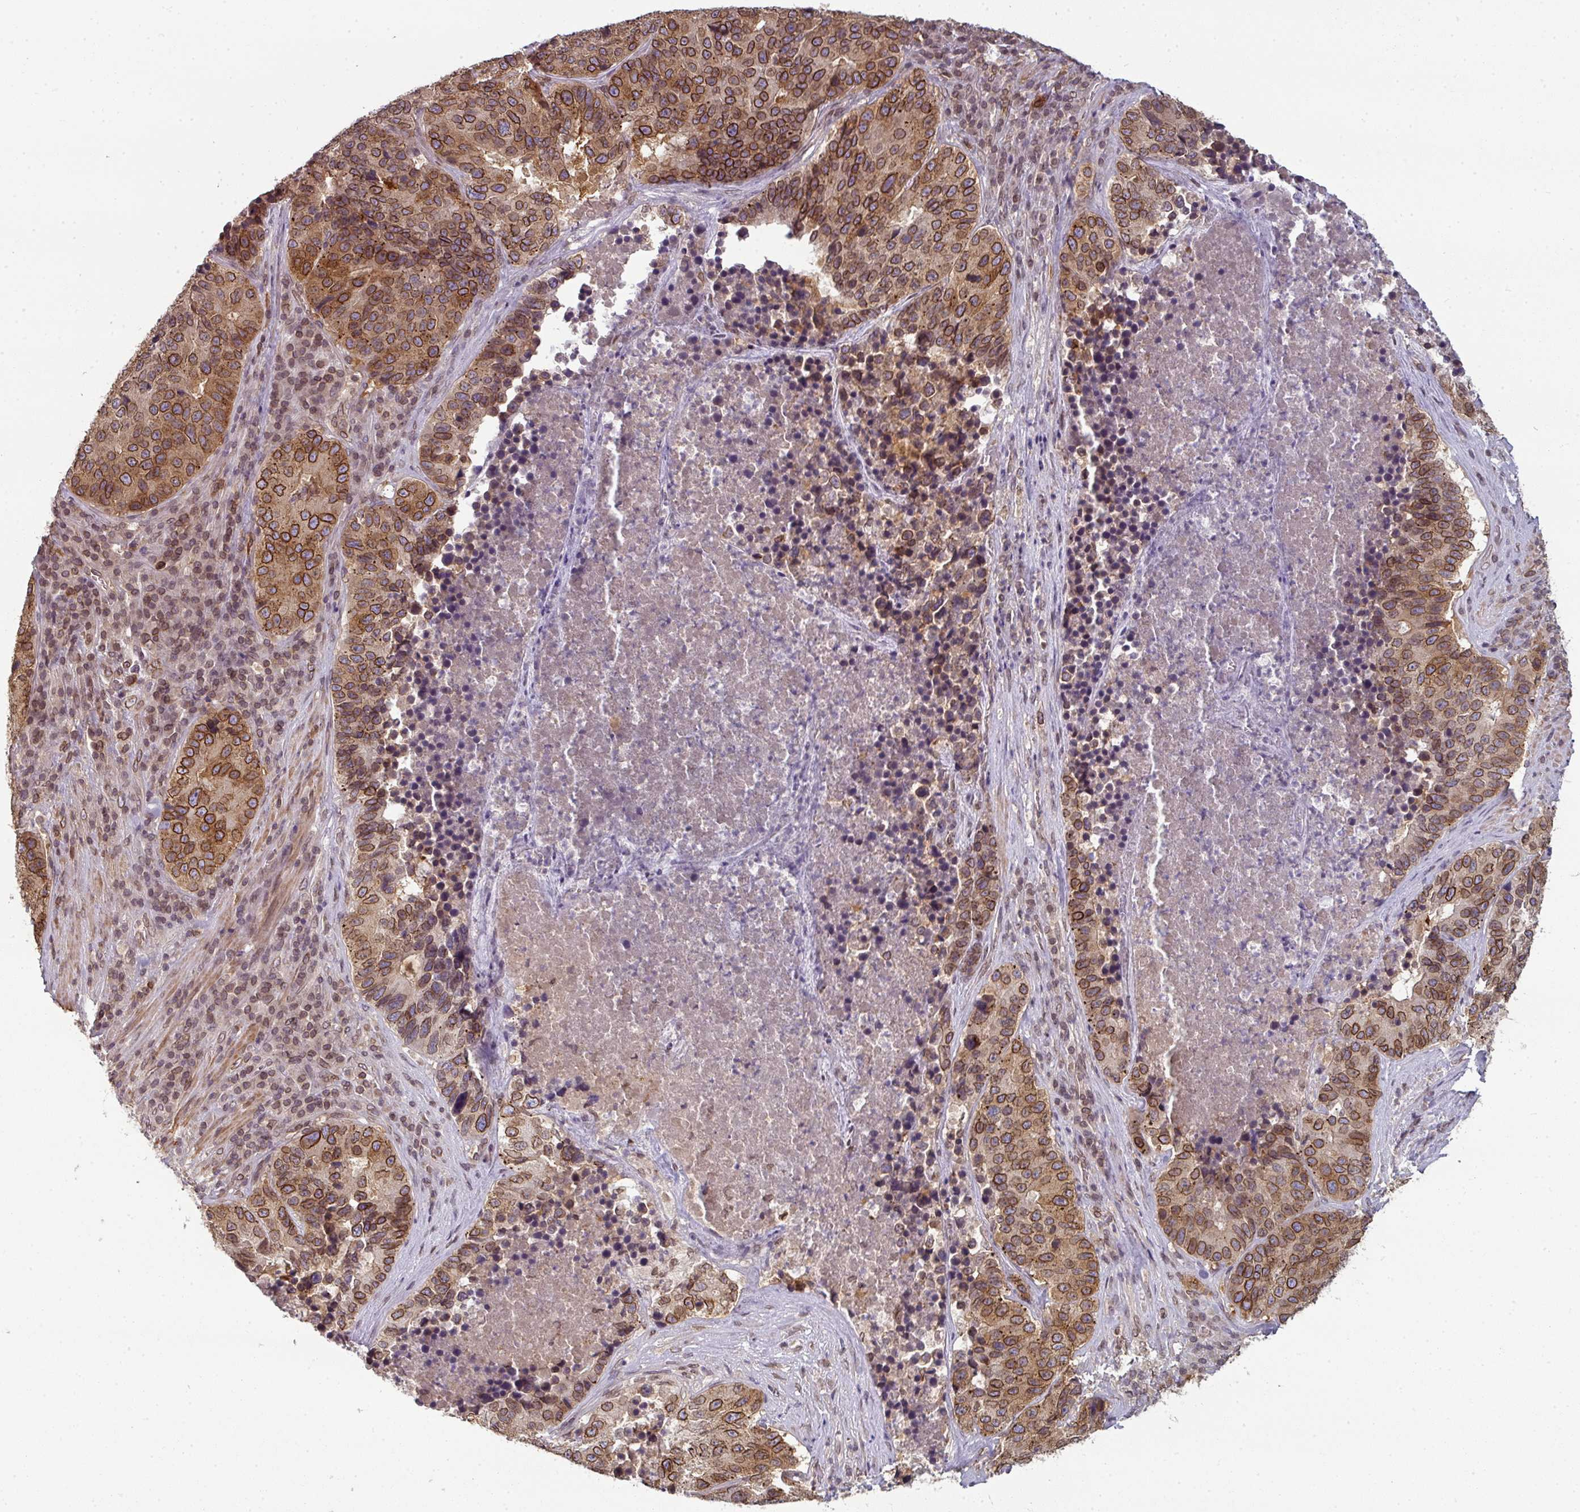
{"staining": {"intensity": "strong", "quantity": ">75%", "location": "cytoplasmic/membranous,nuclear"}, "tissue": "stomach cancer", "cell_type": "Tumor cells", "image_type": "cancer", "snomed": [{"axis": "morphology", "description": "Adenocarcinoma, NOS"}, {"axis": "topography", "description": "Stomach"}], "caption": "Protein expression analysis of human adenocarcinoma (stomach) reveals strong cytoplasmic/membranous and nuclear expression in approximately >75% of tumor cells. (DAB IHC with brightfield microscopy, high magnification).", "gene": "RANGAP1", "patient": {"sex": "male", "age": 71}}